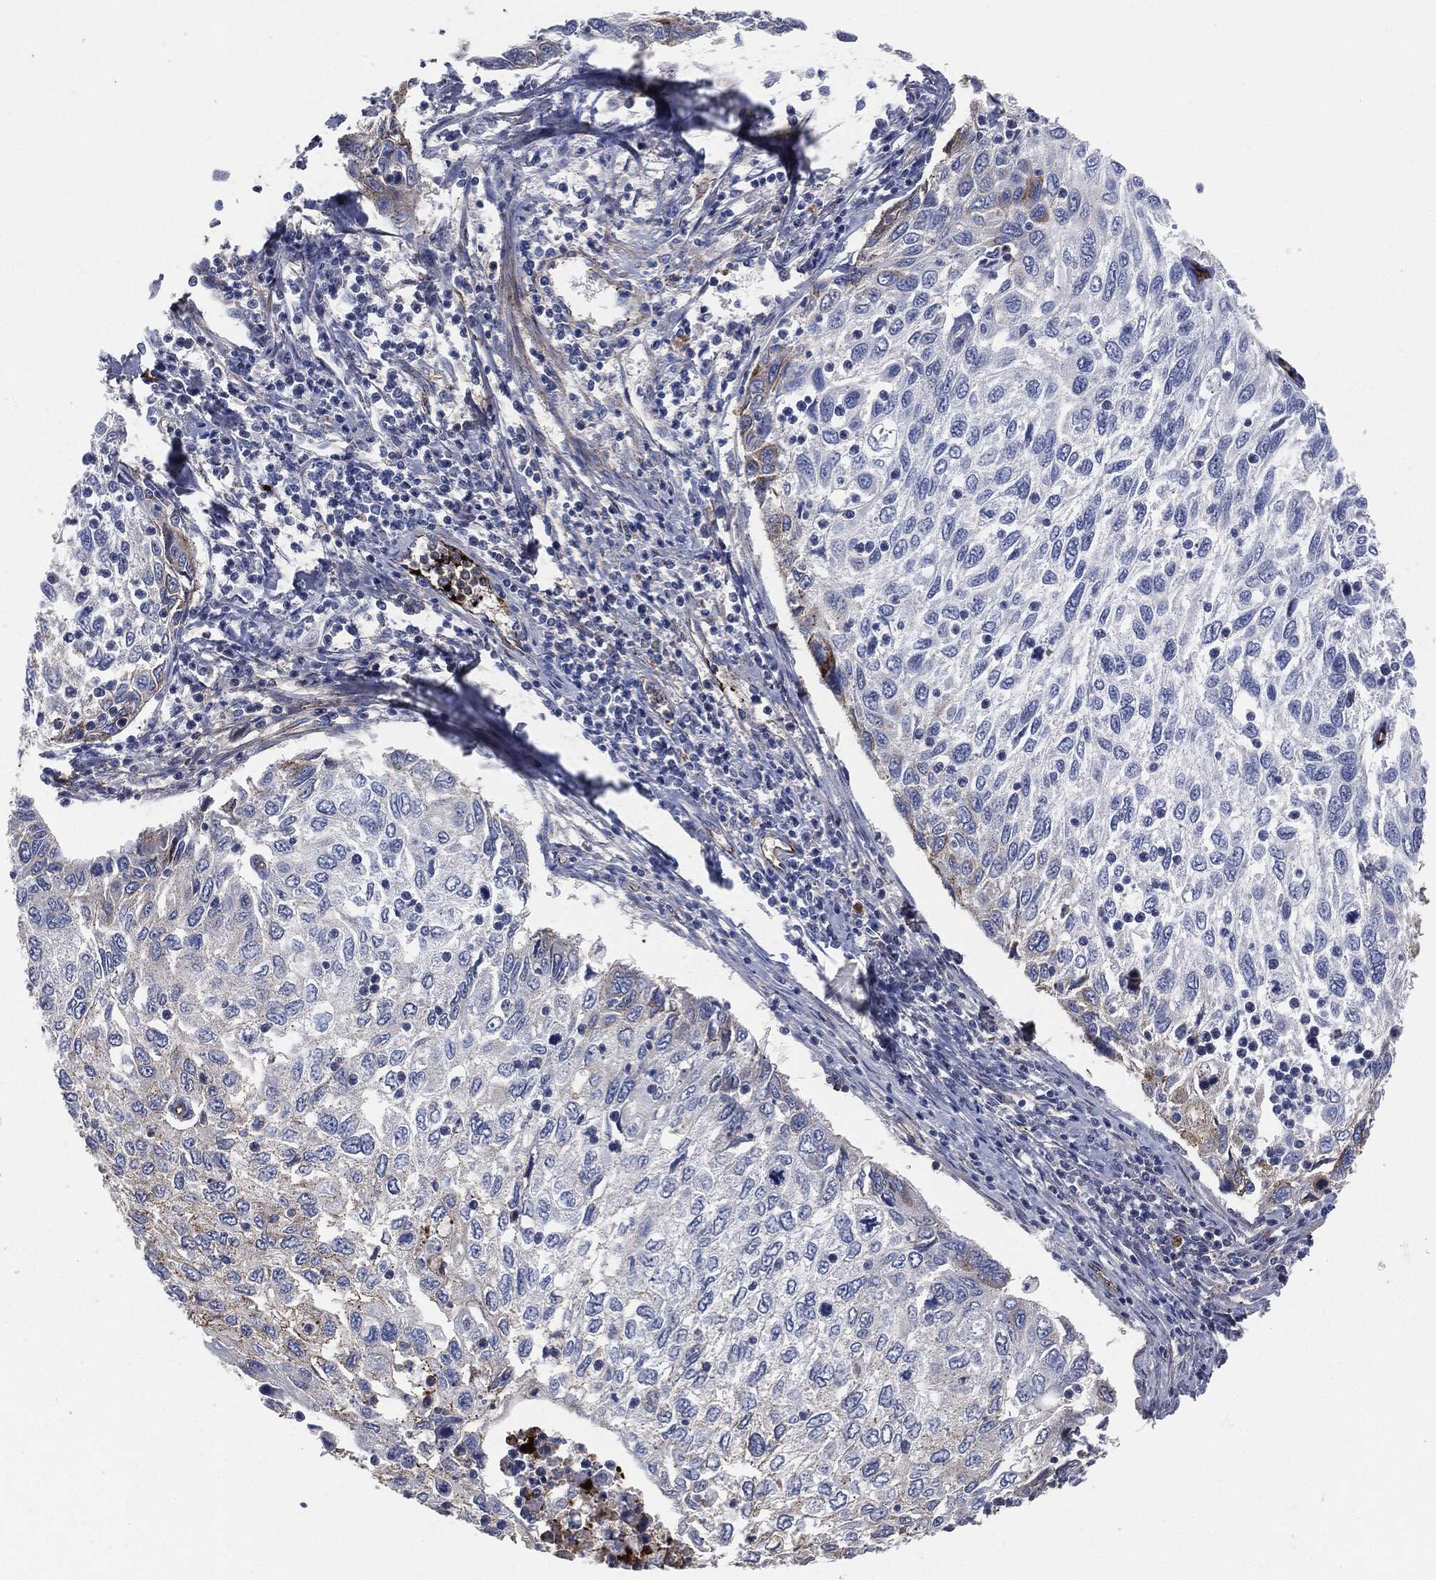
{"staining": {"intensity": "moderate", "quantity": "<25%", "location": "cytoplasmic/membranous"}, "tissue": "cervical cancer", "cell_type": "Tumor cells", "image_type": "cancer", "snomed": [{"axis": "morphology", "description": "Squamous cell carcinoma, NOS"}, {"axis": "topography", "description": "Cervix"}], "caption": "Immunohistochemistry (IHC) (DAB (3,3'-diaminobenzidine)) staining of squamous cell carcinoma (cervical) shows moderate cytoplasmic/membranous protein positivity in approximately <25% of tumor cells.", "gene": "APOB", "patient": {"sex": "female", "age": 70}}